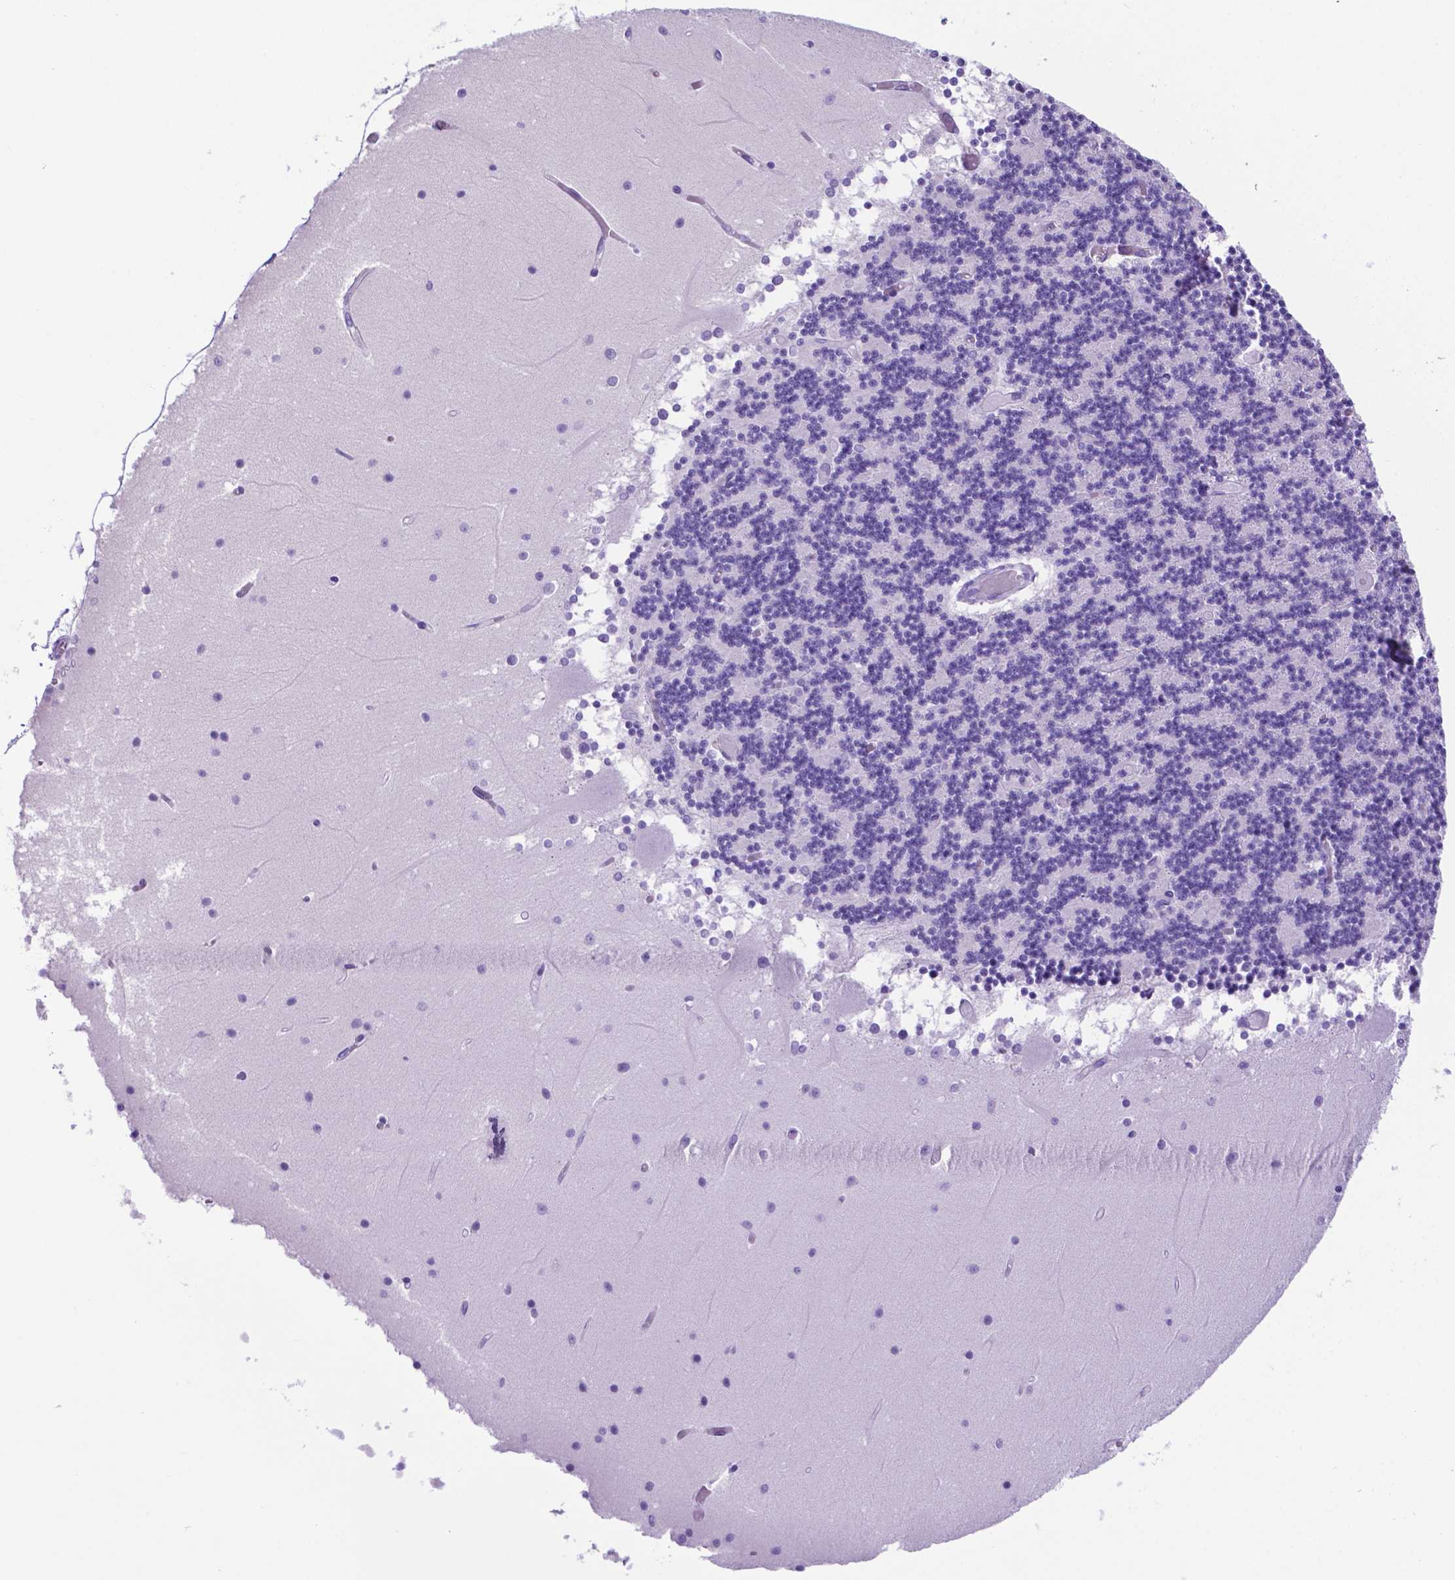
{"staining": {"intensity": "negative", "quantity": "none", "location": "none"}, "tissue": "cerebellum", "cell_type": "Cells in granular layer", "image_type": "normal", "snomed": [{"axis": "morphology", "description": "Normal tissue, NOS"}, {"axis": "topography", "description": "Cerebellum"}], "caption": "DAB (3,3'-diaminobenzidine) immunohistochemical staining of benign cerebellum shows no significant expression in cells in granular layer. (Brightfield microscopy of DAB (3,3'-diaminobenzidine) immunohistochemistry (IHC) at high magnification).", "gene": "LZTR1", "patient": {"sex": "female", "age": 28}}